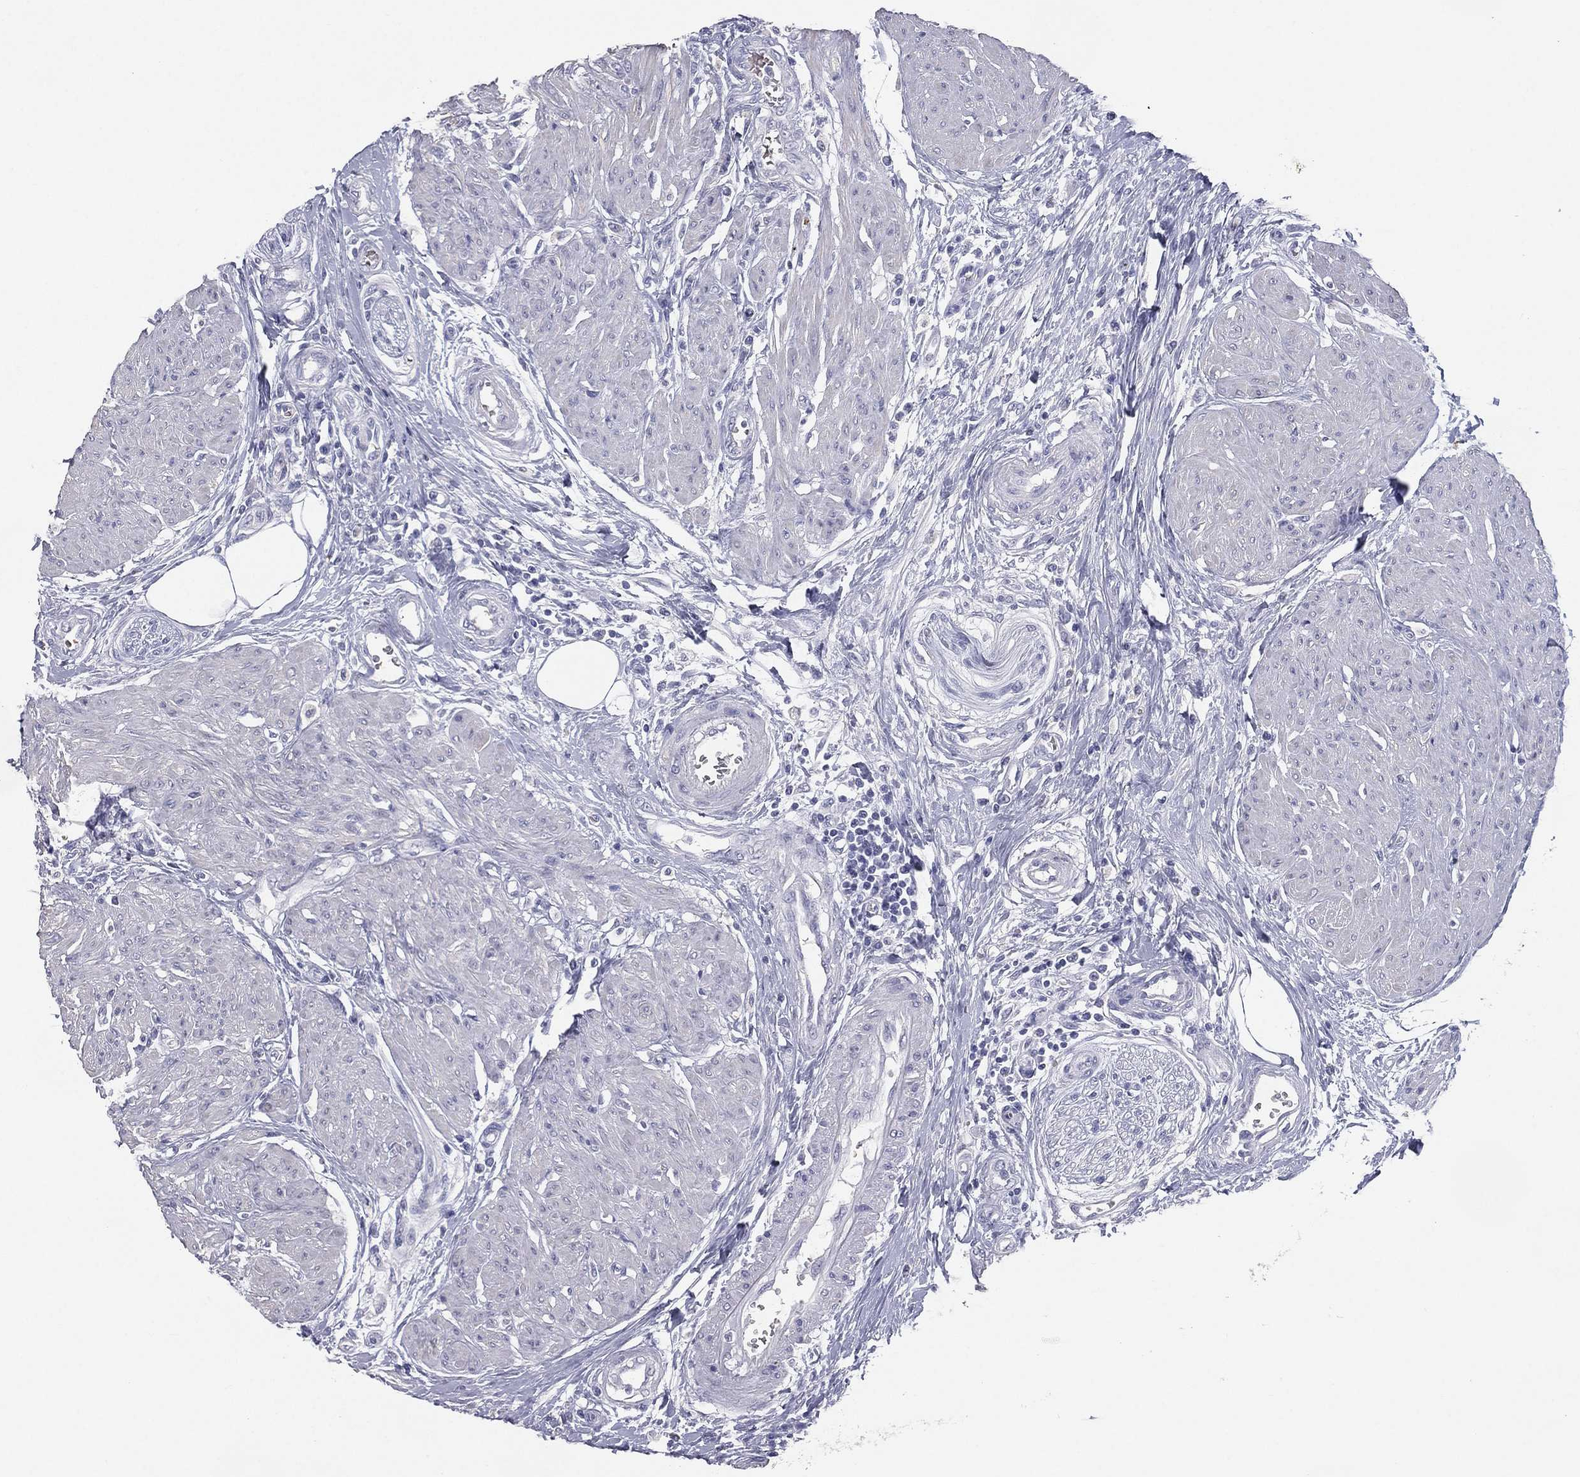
{"staining": {"intensity": "negative", "quantity": "none", "location": "none"}, "tissue": "urothelial cancer", "cell_type": "Tumor cells", "image_type": "cancer", "snomed": [{"axis": "morphology", "description": "Urothelial carcinoma, High grade"}, {"axis": "topography", "description": "Urinary bladder"}], "caption": "Protein analysis of urothelial cancer exhibits no significant positivity in tumor cells.", "gene": "ESX1", "patient": {"sex": "male", "age": 35}}